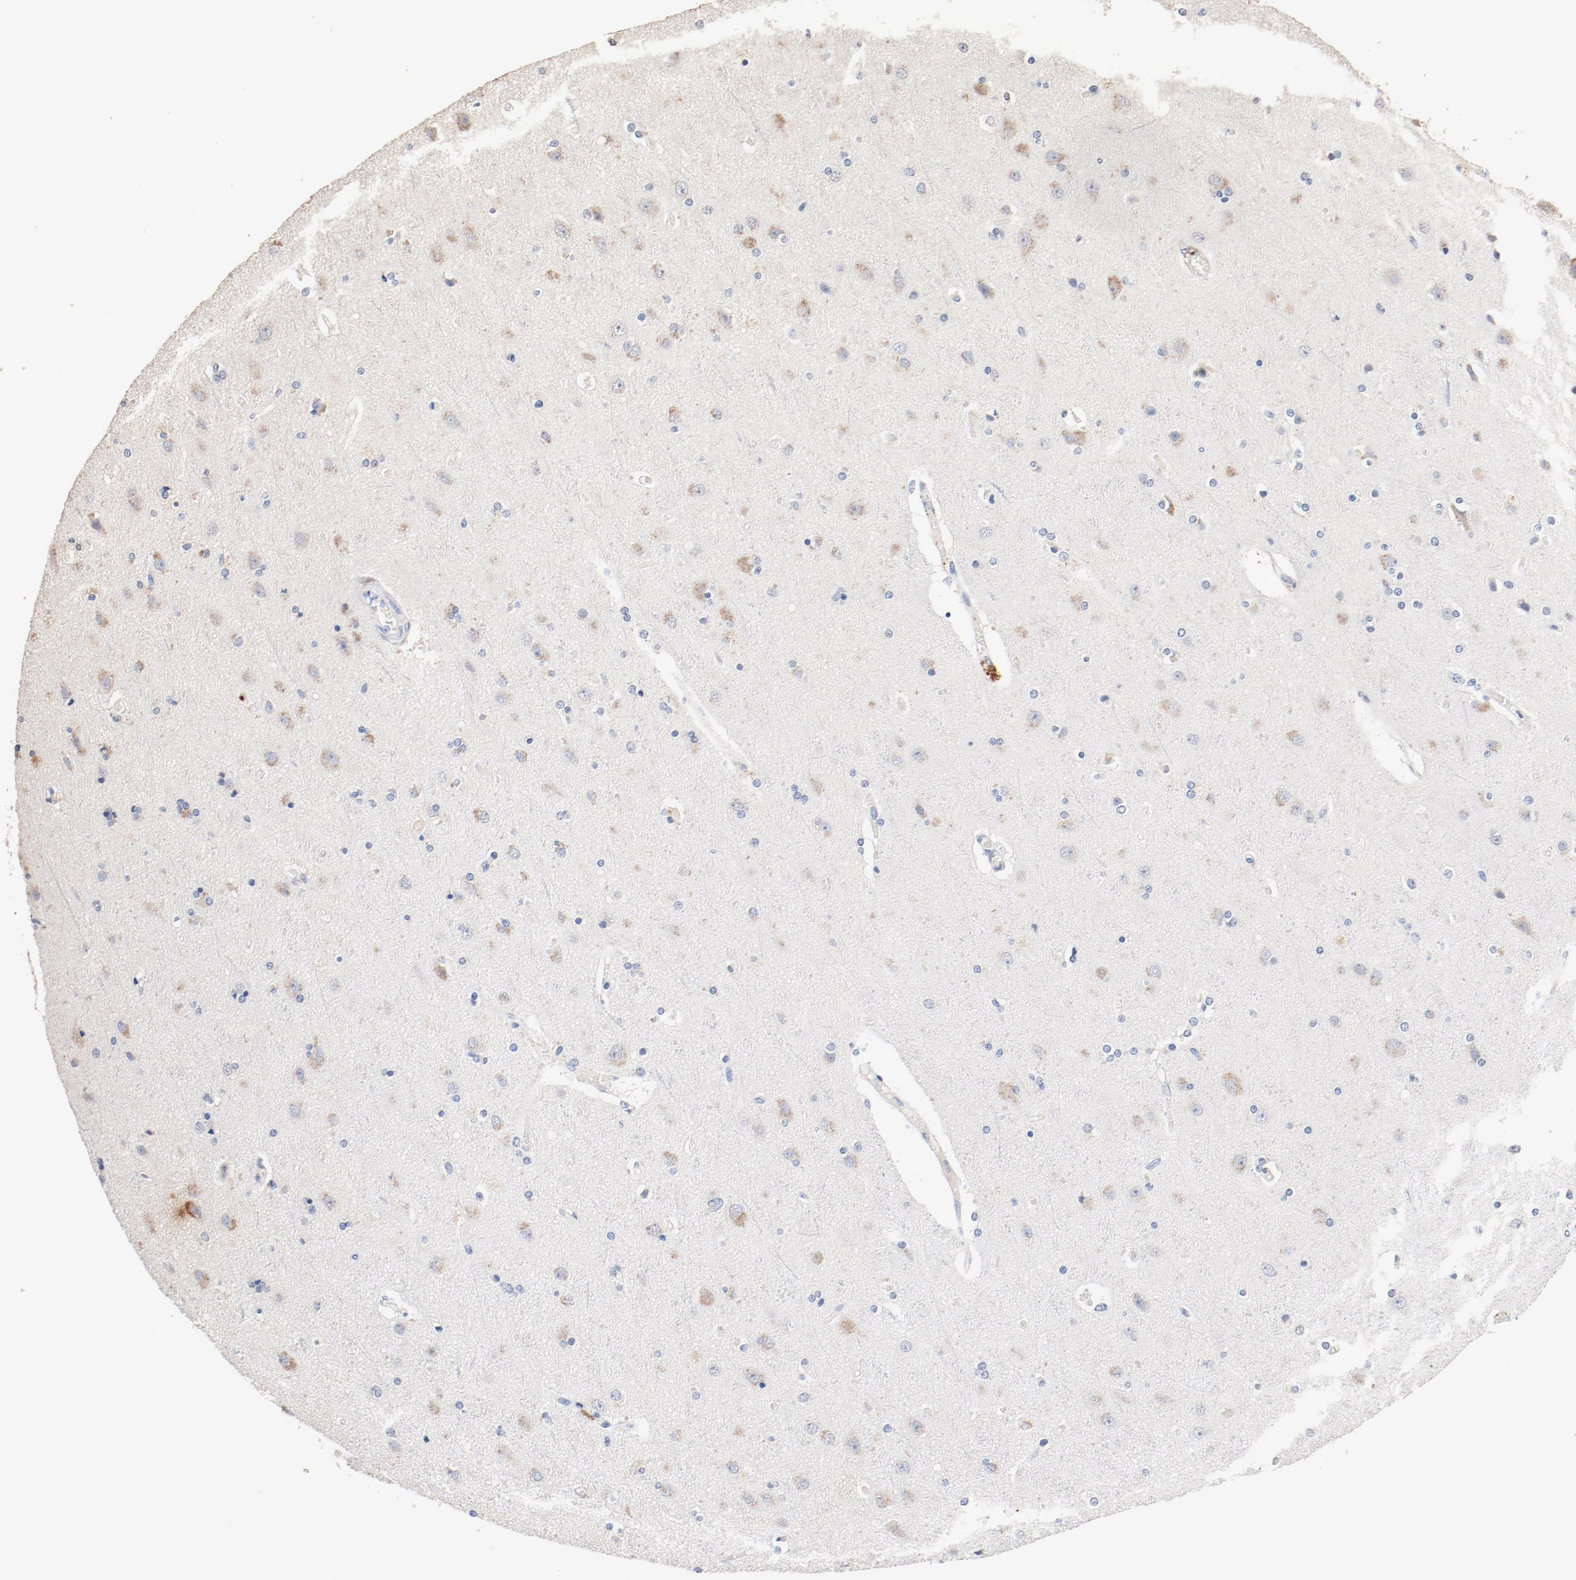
{"staining": {"intensity": "negative", "quantity": "none", "location": "none"}, "tissue": "cerebral cortex", "cell_type": "Endothelial cells", "image_type": "normal", "snomed": [{"axis": "morphology", "description": "Normal tissue, NOS"}, {"axis": "topography", "description": "Cerebral cortex"}], "caption": "Immunohistochemistry of normal human cerebral cortex displays no positivity in endothelial cells. (Brightfield microscopy of DAB immunohistochemistry (IHC) at high magnification).", "gene": "CD247", "patient": {"sex": "female", "age": 54}}